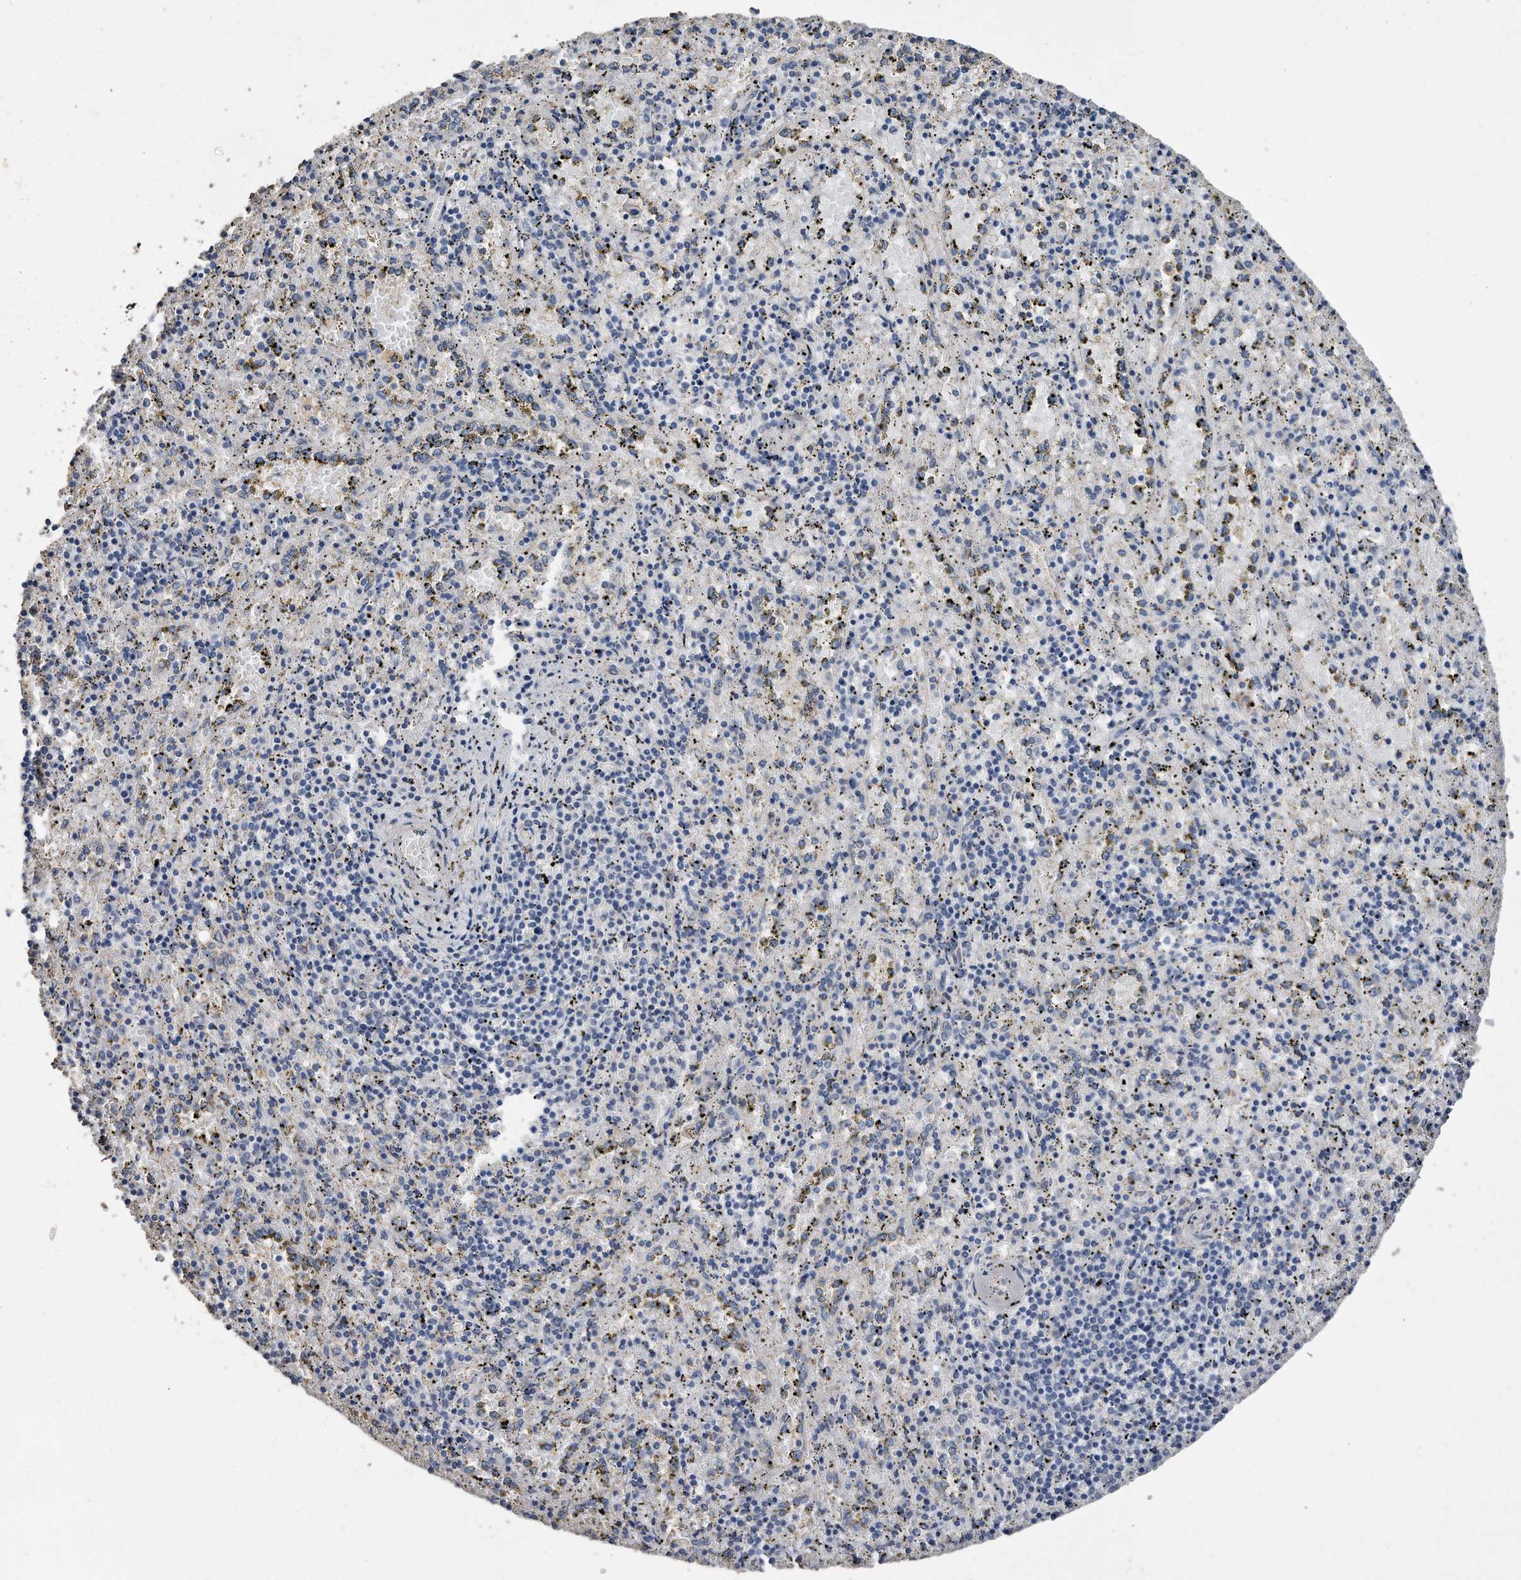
{"staining": {"intensity": "negative", "quantity": "none", "location": "none"}, "tissue": "spleen", "cell_type": "Cells in red pulp", "image_type": "normal", "snomed": [{"axis": "morphology", "description": "Normal tissue, NOS"}, {"axis": "topography", "description": "Spleen"}], "caption": "Immunohistochemistry of unremarkable spleen displays no positivity in cells in red pulp. Nuclei are stained in blue.", "gene": "CDCP1", "patient": {"sex": "male", "age": 11}}